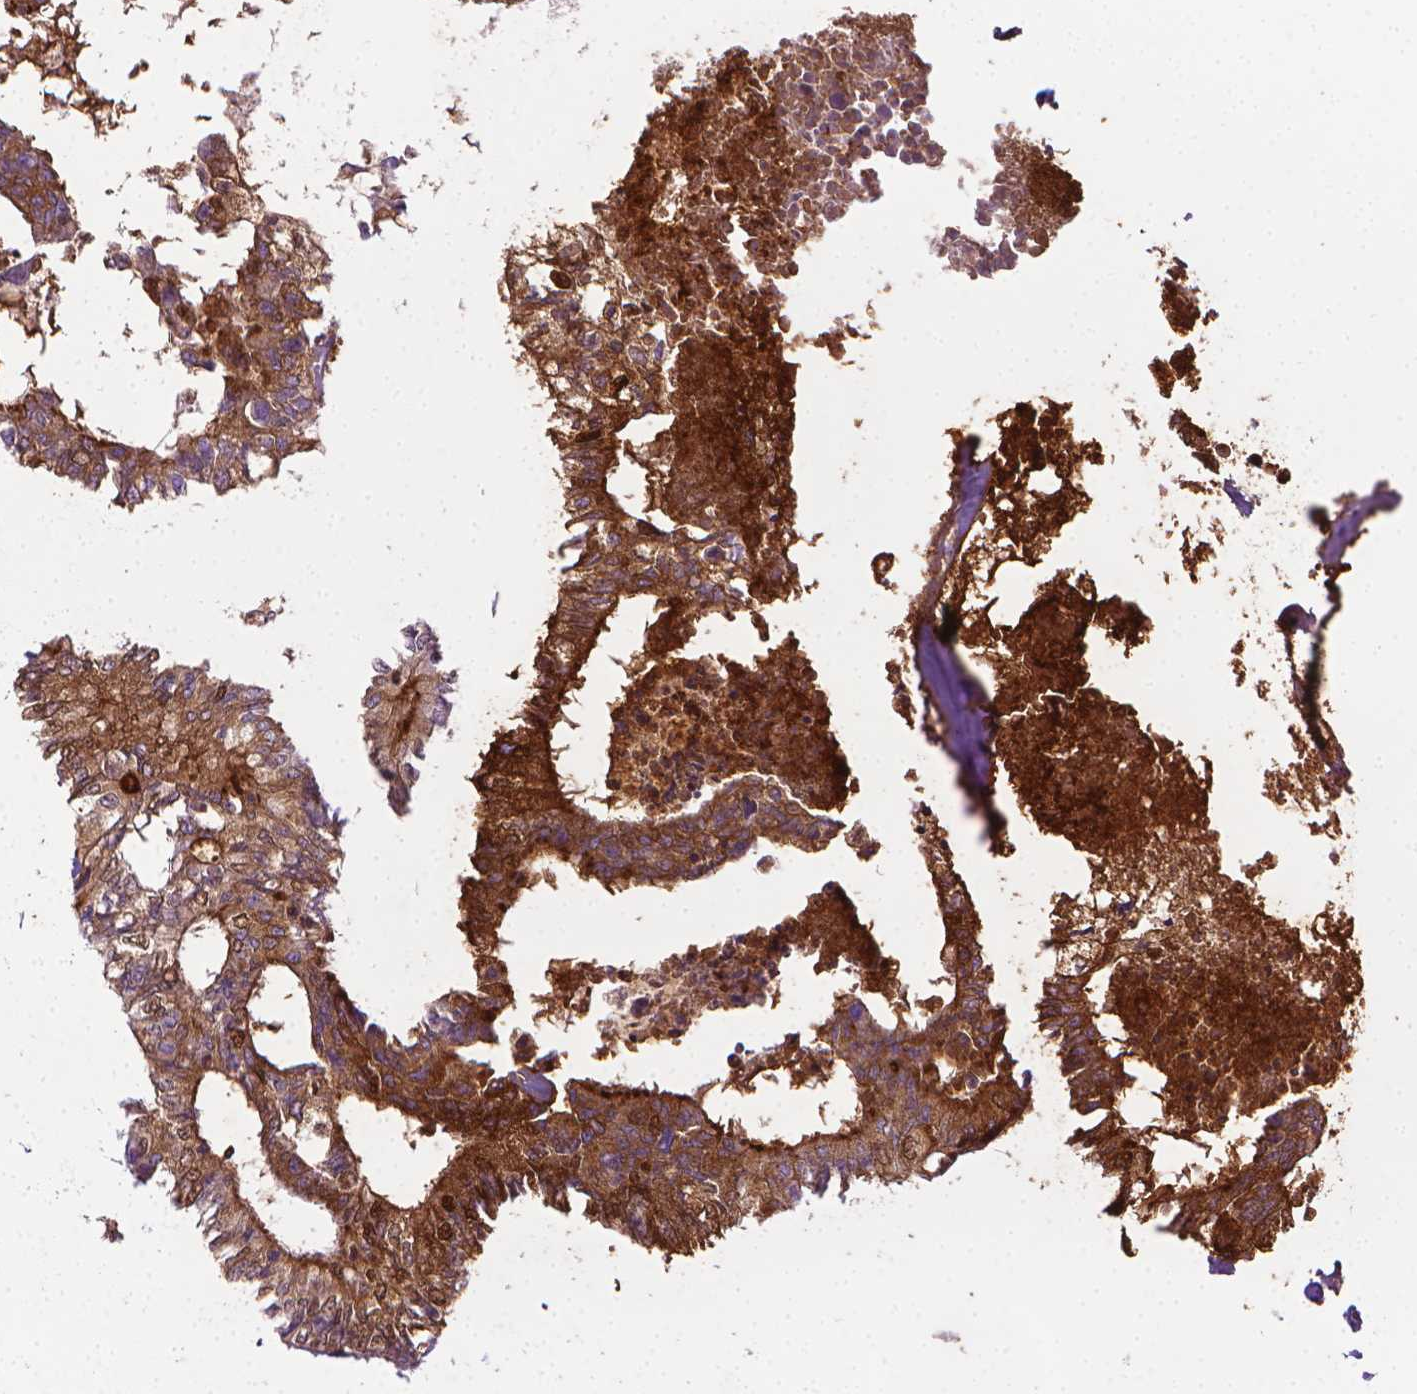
{"staining": {"intensity": "moderate", "quantity": ">75%", "location": "cytoplasmic/membranous"}, "tissue": "colorectal cancer", "cell_type": "Tumor cells", "image_type": "cancer", "snomed": [{"axis": "morphology", "description": "Adenocarcinoma, NOS"}, {"axis": "topography", "description": "Colon"}, {"axis": "topography", "description": "Rectum"}], "caption": "Brown immunohistochemical staining in human colorectal cancer reveals moderate cytoplasmic/membranous positivity in about >75% of tumor cells.", "gene": "SLC51B", "patient": {"sex": "male", "age": 57}}